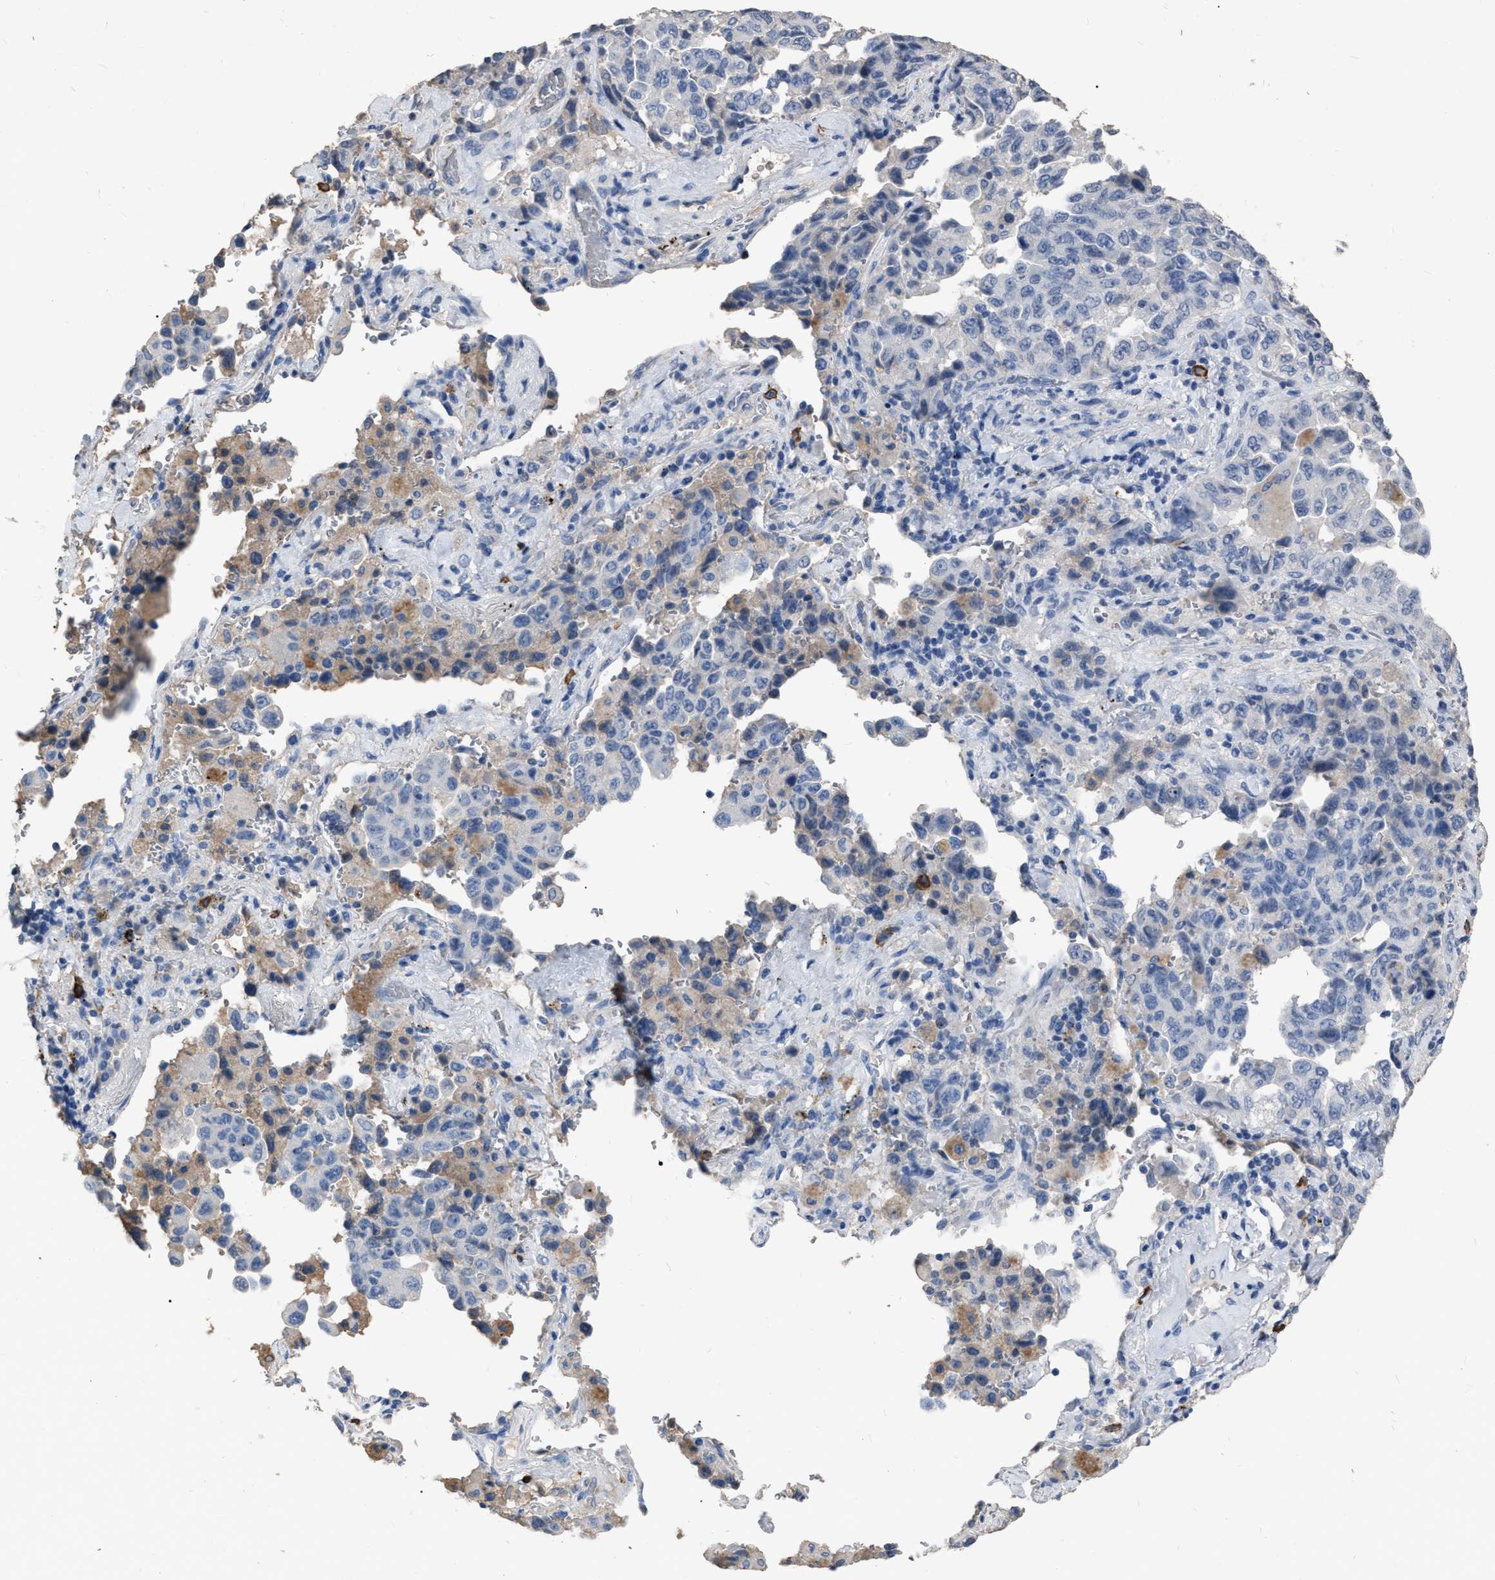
{"staining": {"intensity": "negative", "quantity": "none", "location": "none"}, "tissue": "lung cancer", "cell_type": "Tumor cells", "image_type": "cancer", "snomed": [{"axis": "morphology", "description": "Adenocarcinoma, NOS"}, {"axis": "topography", "description": "Lung"}], "caption": "Tumor cells show no significant staining in adenocarcinoma (lung).", "gene": "HABP2", "patient": {"sex": "female", "age": 51}}